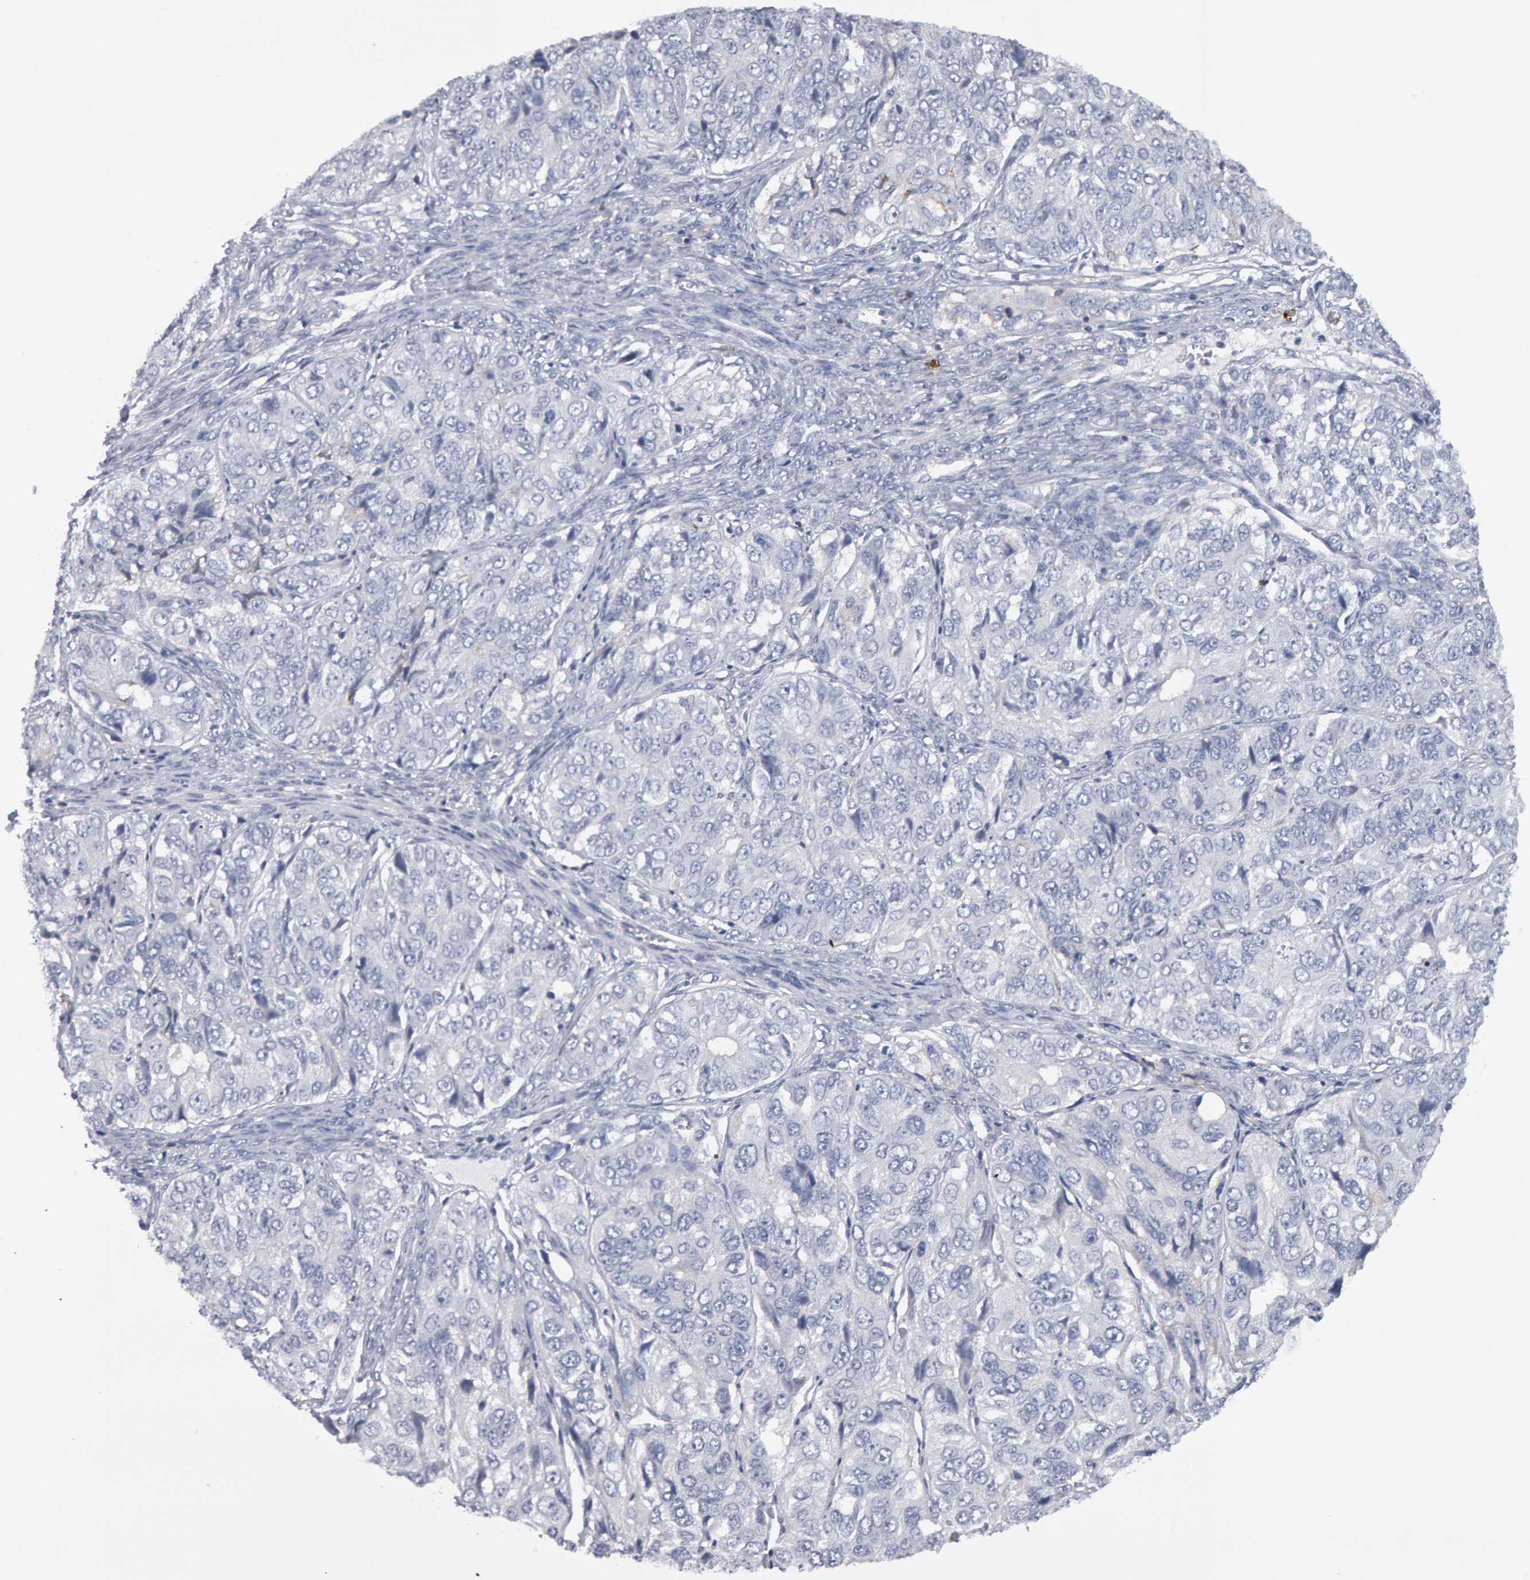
{"staining": {"intensity": "negative", "quantity": "none", "location": "none"}, "tissue": "ovarian cancer", "cell_type": "Tumor cells", "image_type": "cancer", "snomed": [{"axis": "morphology", "description": "Carcinoma, endometroid"}, {"axis": "topography", "description": "Ovary"}], "caption": "This image is of endometroid carcinoma (ovarian) stained with IHC to label a protein in brown with the nuclei are counter-stained blue. There is no expression in tumor cells. The staining is performed using DAB brown chromogen with nuclei counter-stained in using hematoxylin.", "gene": "CD38", "patient": {"sex": "female", "age": 51}}